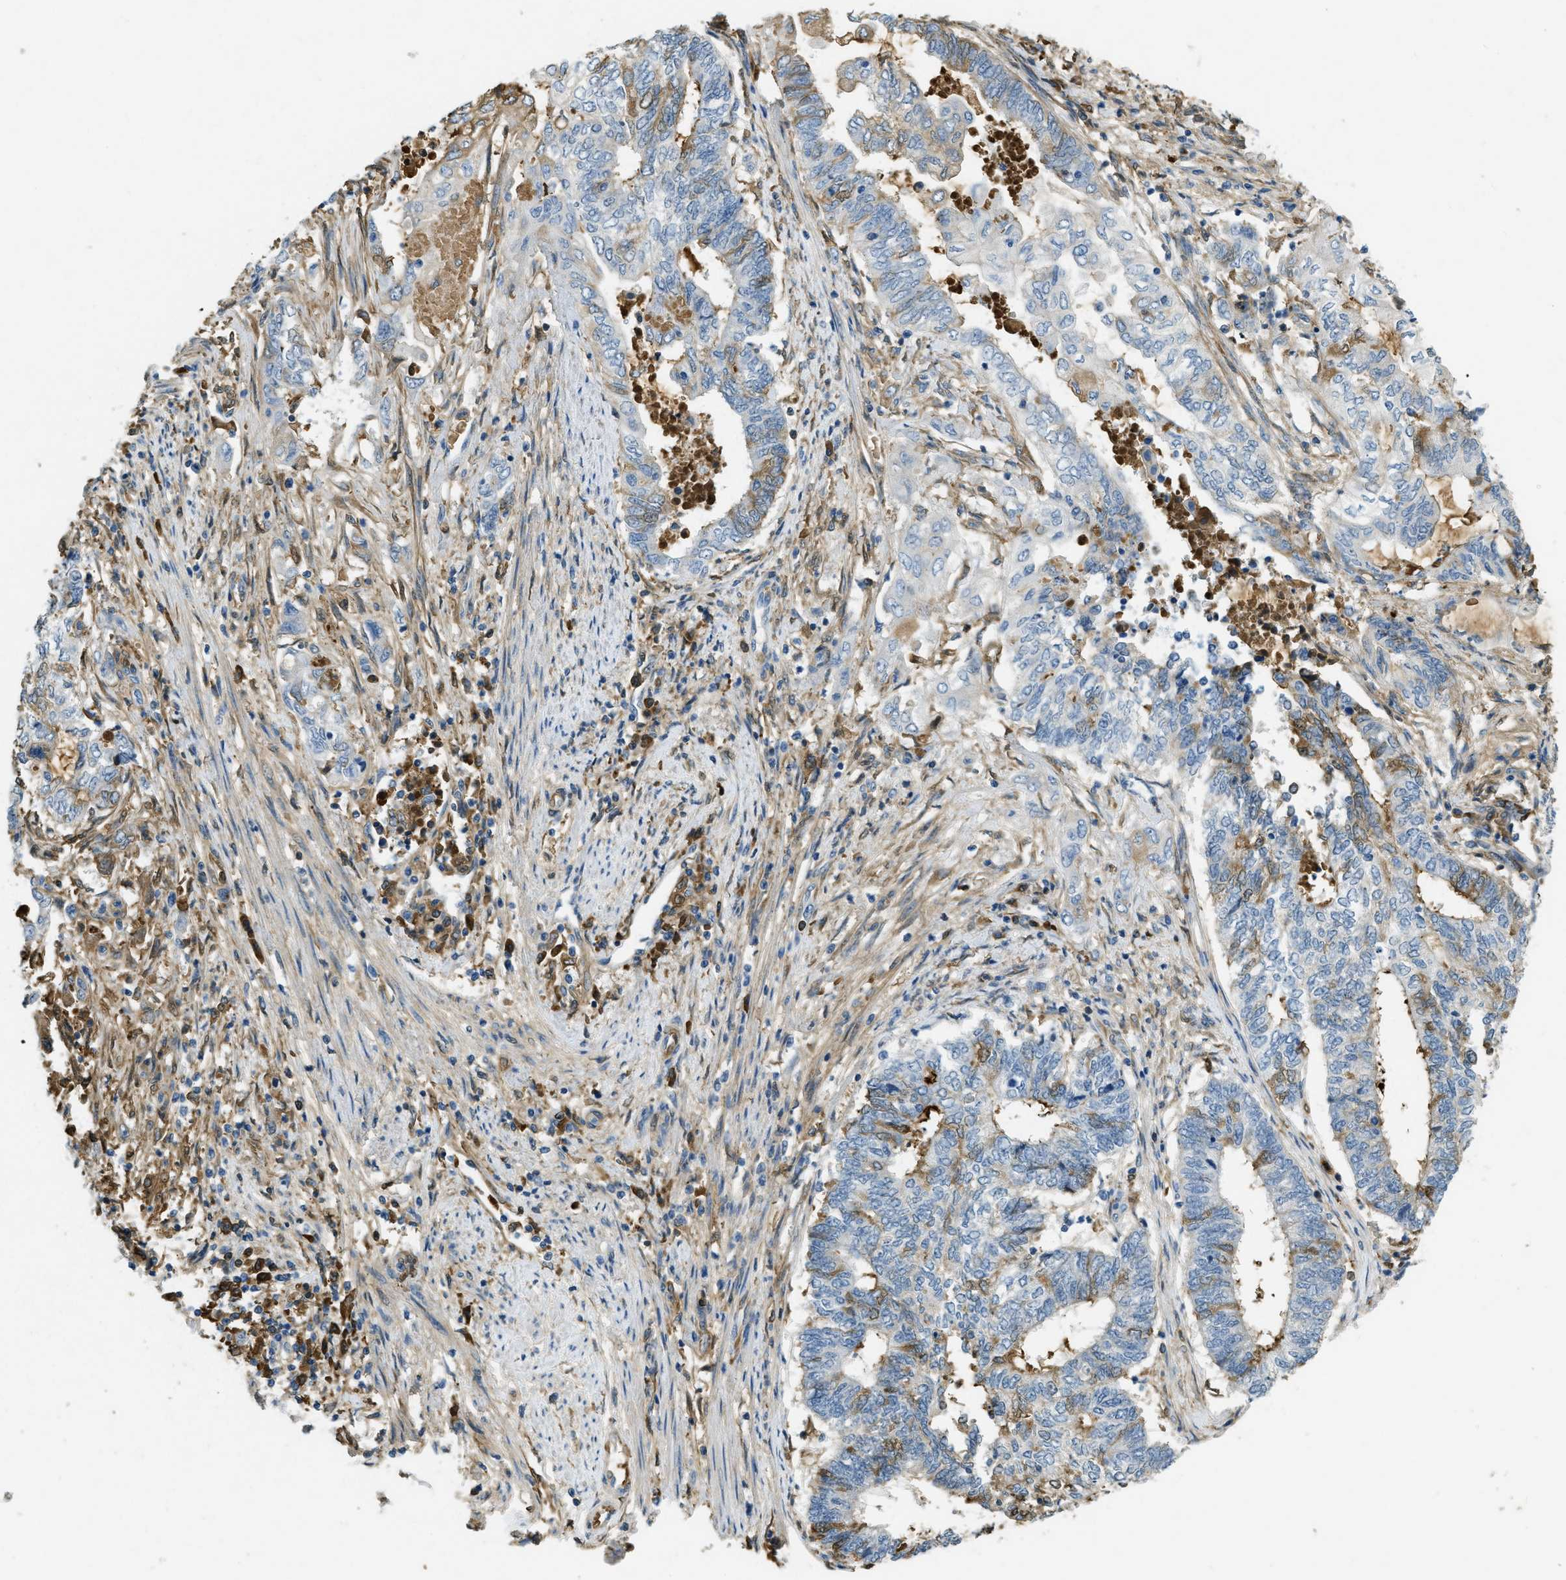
{"staining": {"intensity": "moderate", "quantity": "<25%", "location": "cytoplasmic/membranous,nuclear"}, "tissue": "endometrial cancer", "cell_type": "Tumor cells", "image_type": "cancer", "snomed": [{"axis": "morphology", "description": "Adenocarcinoma, NOS"}, {"axis": "topography", "description": "Uterus"}, {"axis": "topography", "description": "Endometrium"}], "caption": "This micrograph demonstrates immunohistochemistry staining of human endometrial cancer (adenocarcinoma), with low moderate cytoplasmic/membranous and nuclear expression in about <25% of tumor cells.", "gene": "PRTN3", "patient": {"sex": "female", "age": 70}}